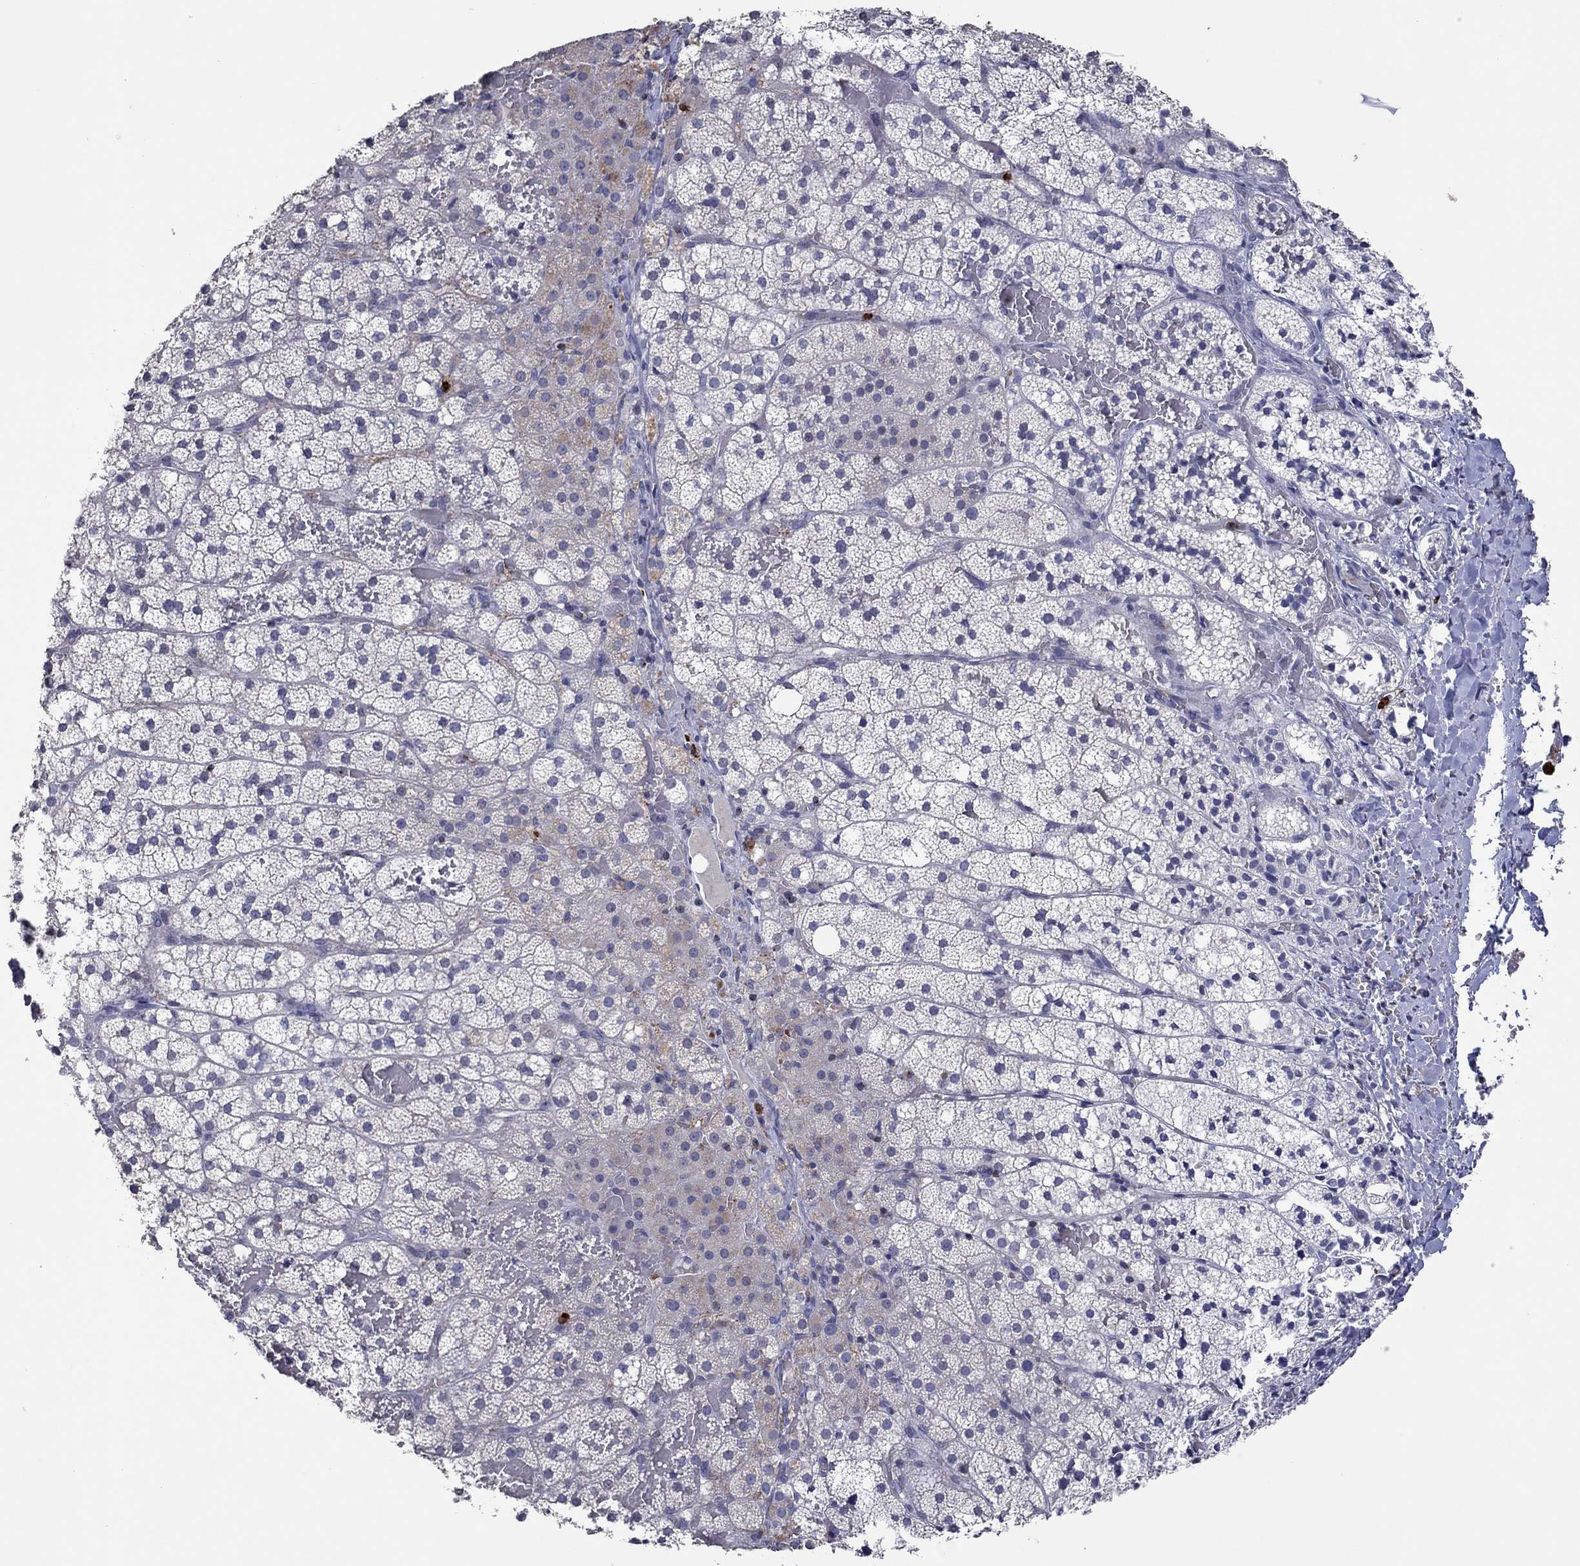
{"staining": {"intensity": "weak", "quantity": "<25%", "location": "cytoplasmic/membranous"}, "tissue": "adrenal gland", "cell_type": "Glandular cells", "image_type": "normal", "snomed": [{"axis": "morphology", "description": "Normal tissue, NOS"}, {"axis": "topography", "description": "Adrenal gland"}], "caption": "Immunohistochemistry photomicrograph of normal adrenal gland: human adrenal gland stained with DAB (3,3'-diaminobenzidine) demonstrates no significant protein staining in glandular cells. (DAB IHC visualized using brightfield microscopy, high magnification).", "gene": "CCL5", "patient": {"sex": "male", "age": 53}}